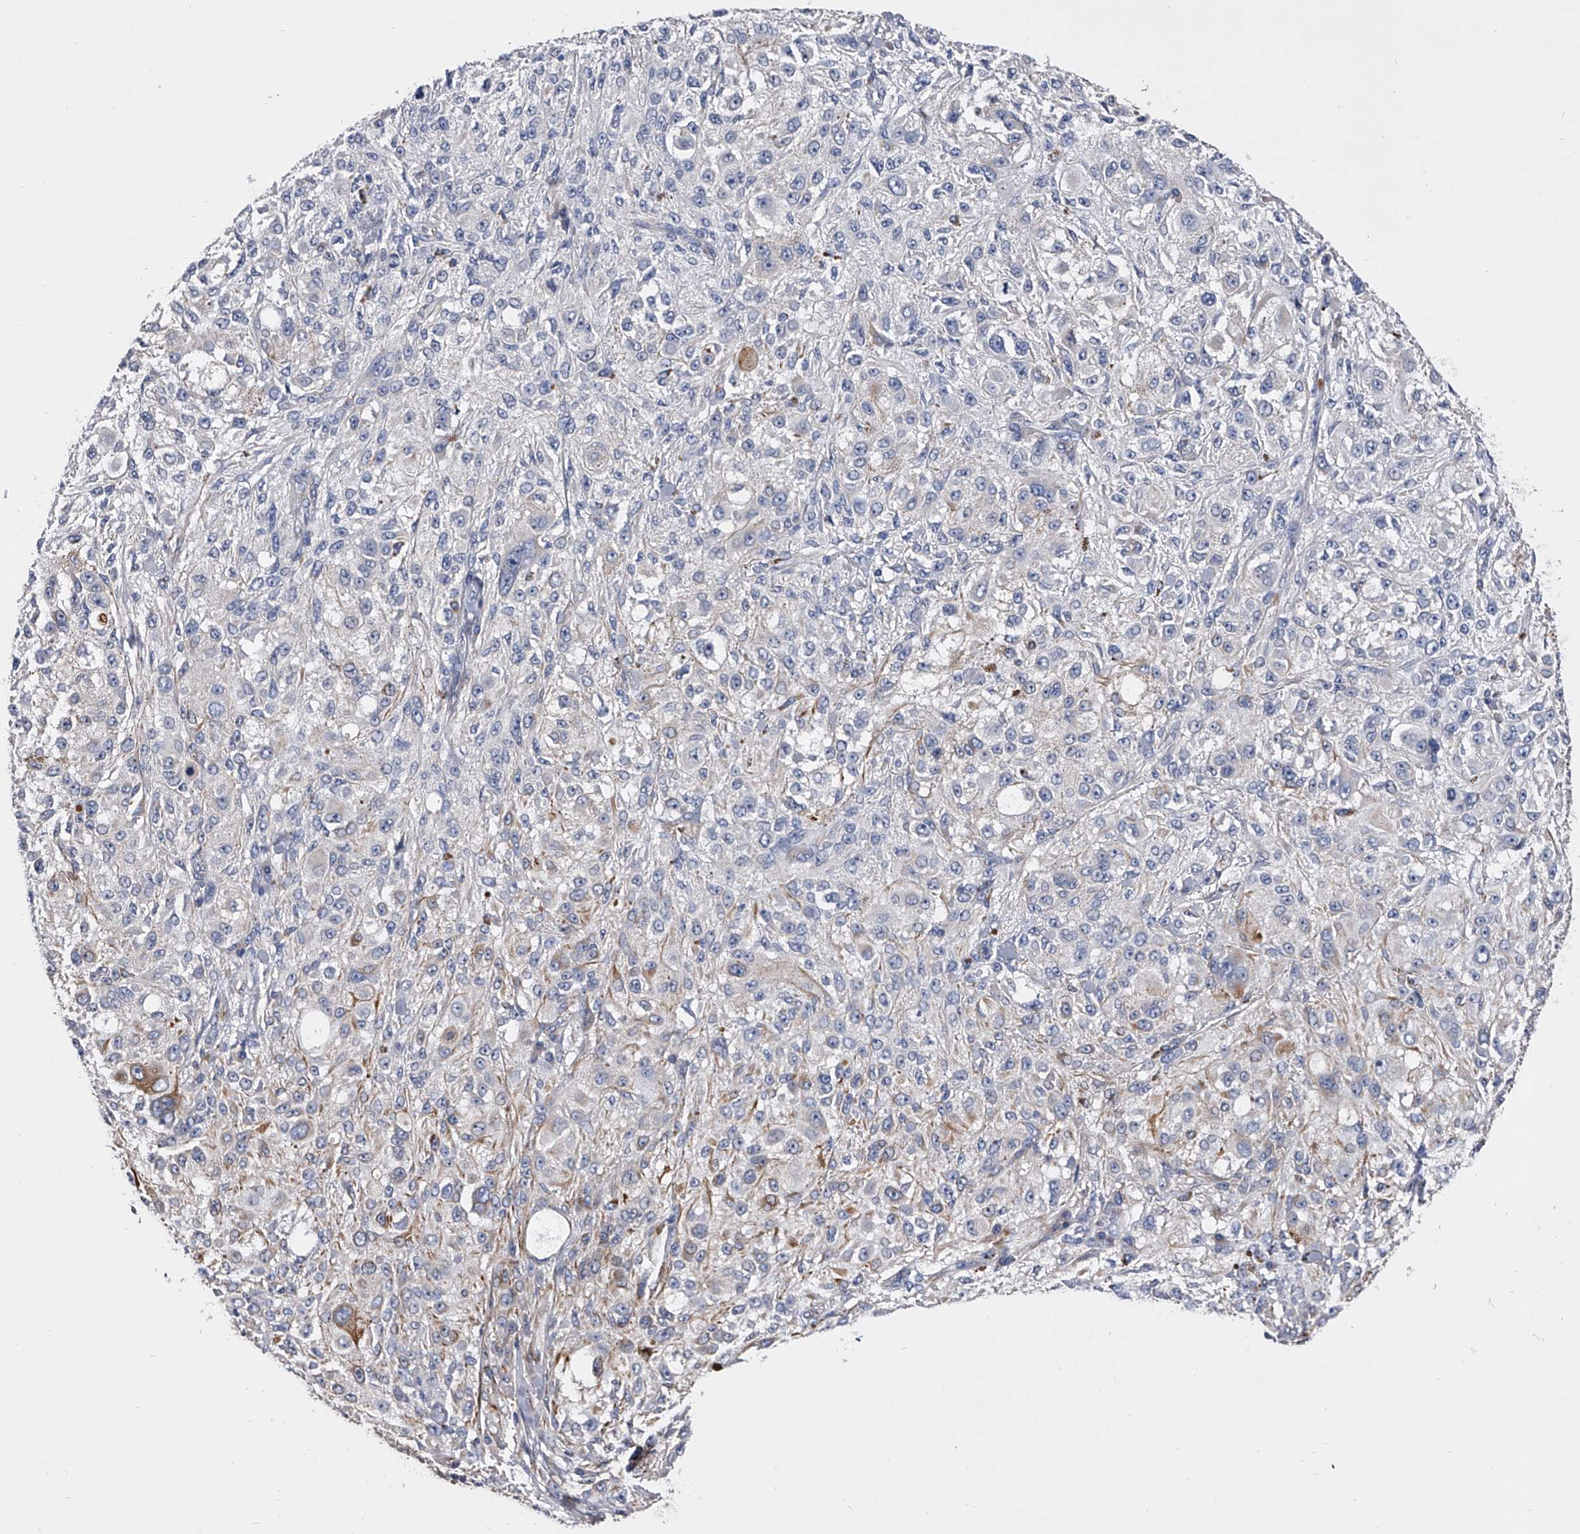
{"staining": {"intensity": "negative", "quantity": "none", "location": "none"}, "tissue": "melanoma", "cell_type": "Tumor cells", "image_type": "cancer", "snomed": [{"axis": "morphology", "description": "Necrosis, NOS"}, {"axis": "morphology", "description": "Malignant melanoma, NOS"}, {"axis": "topography", "description": "Skin"}], "caption": "This is an immunohistochemistry (IHC) image of human melanoma. There is no positivity in tumor cells.", "gene": "EFCAB7", "patient": {"sex": "female", "age": 87}}